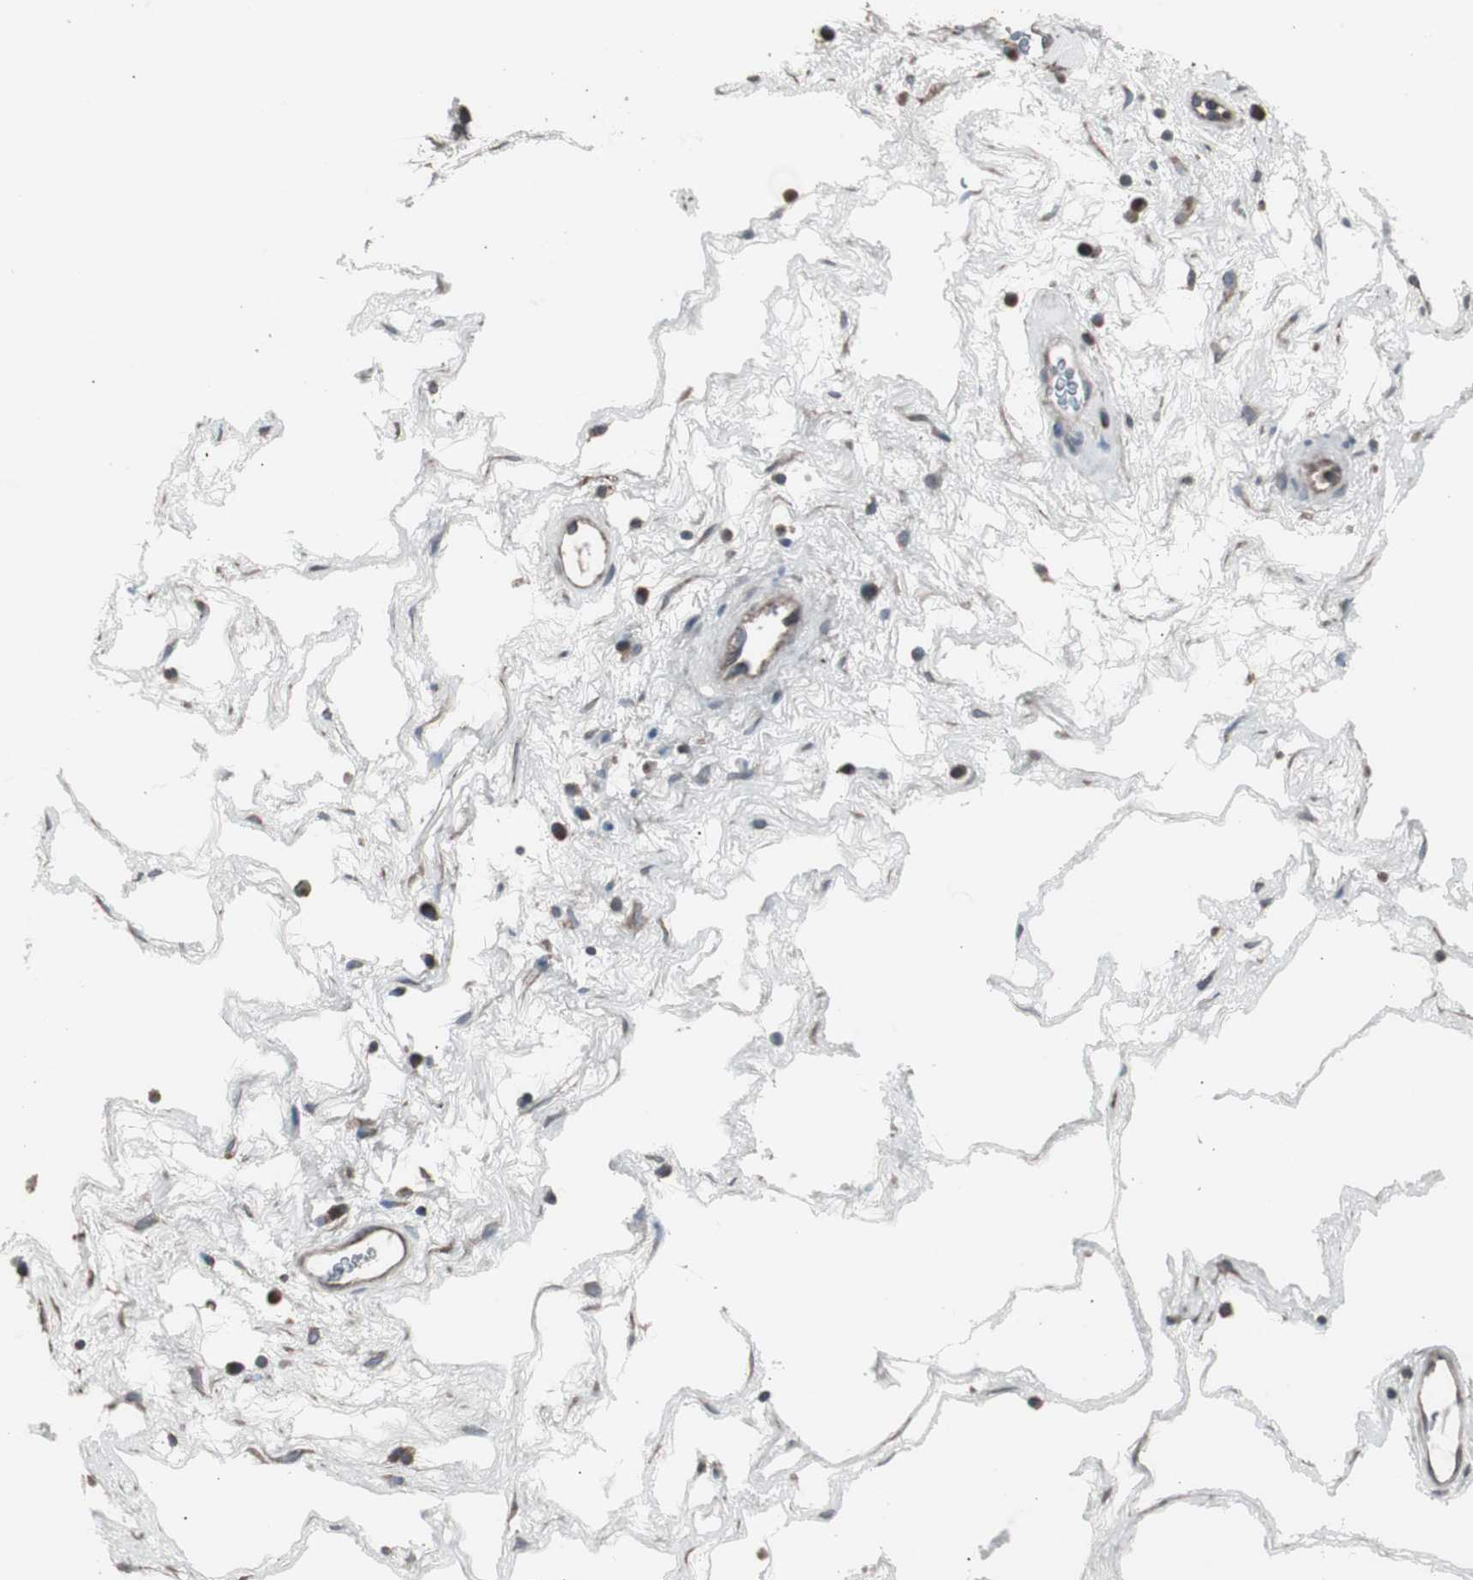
{"staining": {"intensity": "weak", "quantity": "25%-75%", "location": "cytoplasmic/membranous"}, "tissue": "nasopharynx", "cell_type": "Respiratory epithelial cells", "image_type": "normal", "snomed": [{"axis": "morphology", "description": "Normal tissue, NOS"}, {"axis": "morphology", "description": "Inflammation, NOS"}, {"axis": "topography", "description": "Nasopharynx"}], "caption": "Respiratory epithelial cells reveal weak cytoplasmic/membranous positivity in about 25%-75% of cells in benign nasopharynx. The staining was performed using DAB (3,3'-diaminobenzidine) to visualize the protein expression in brown, while the nuclei were stained in blue with hematoxylin (Magnification: 20x).", "gene": "SSTR2", "patient": {"sex": "male", "age": 48}}